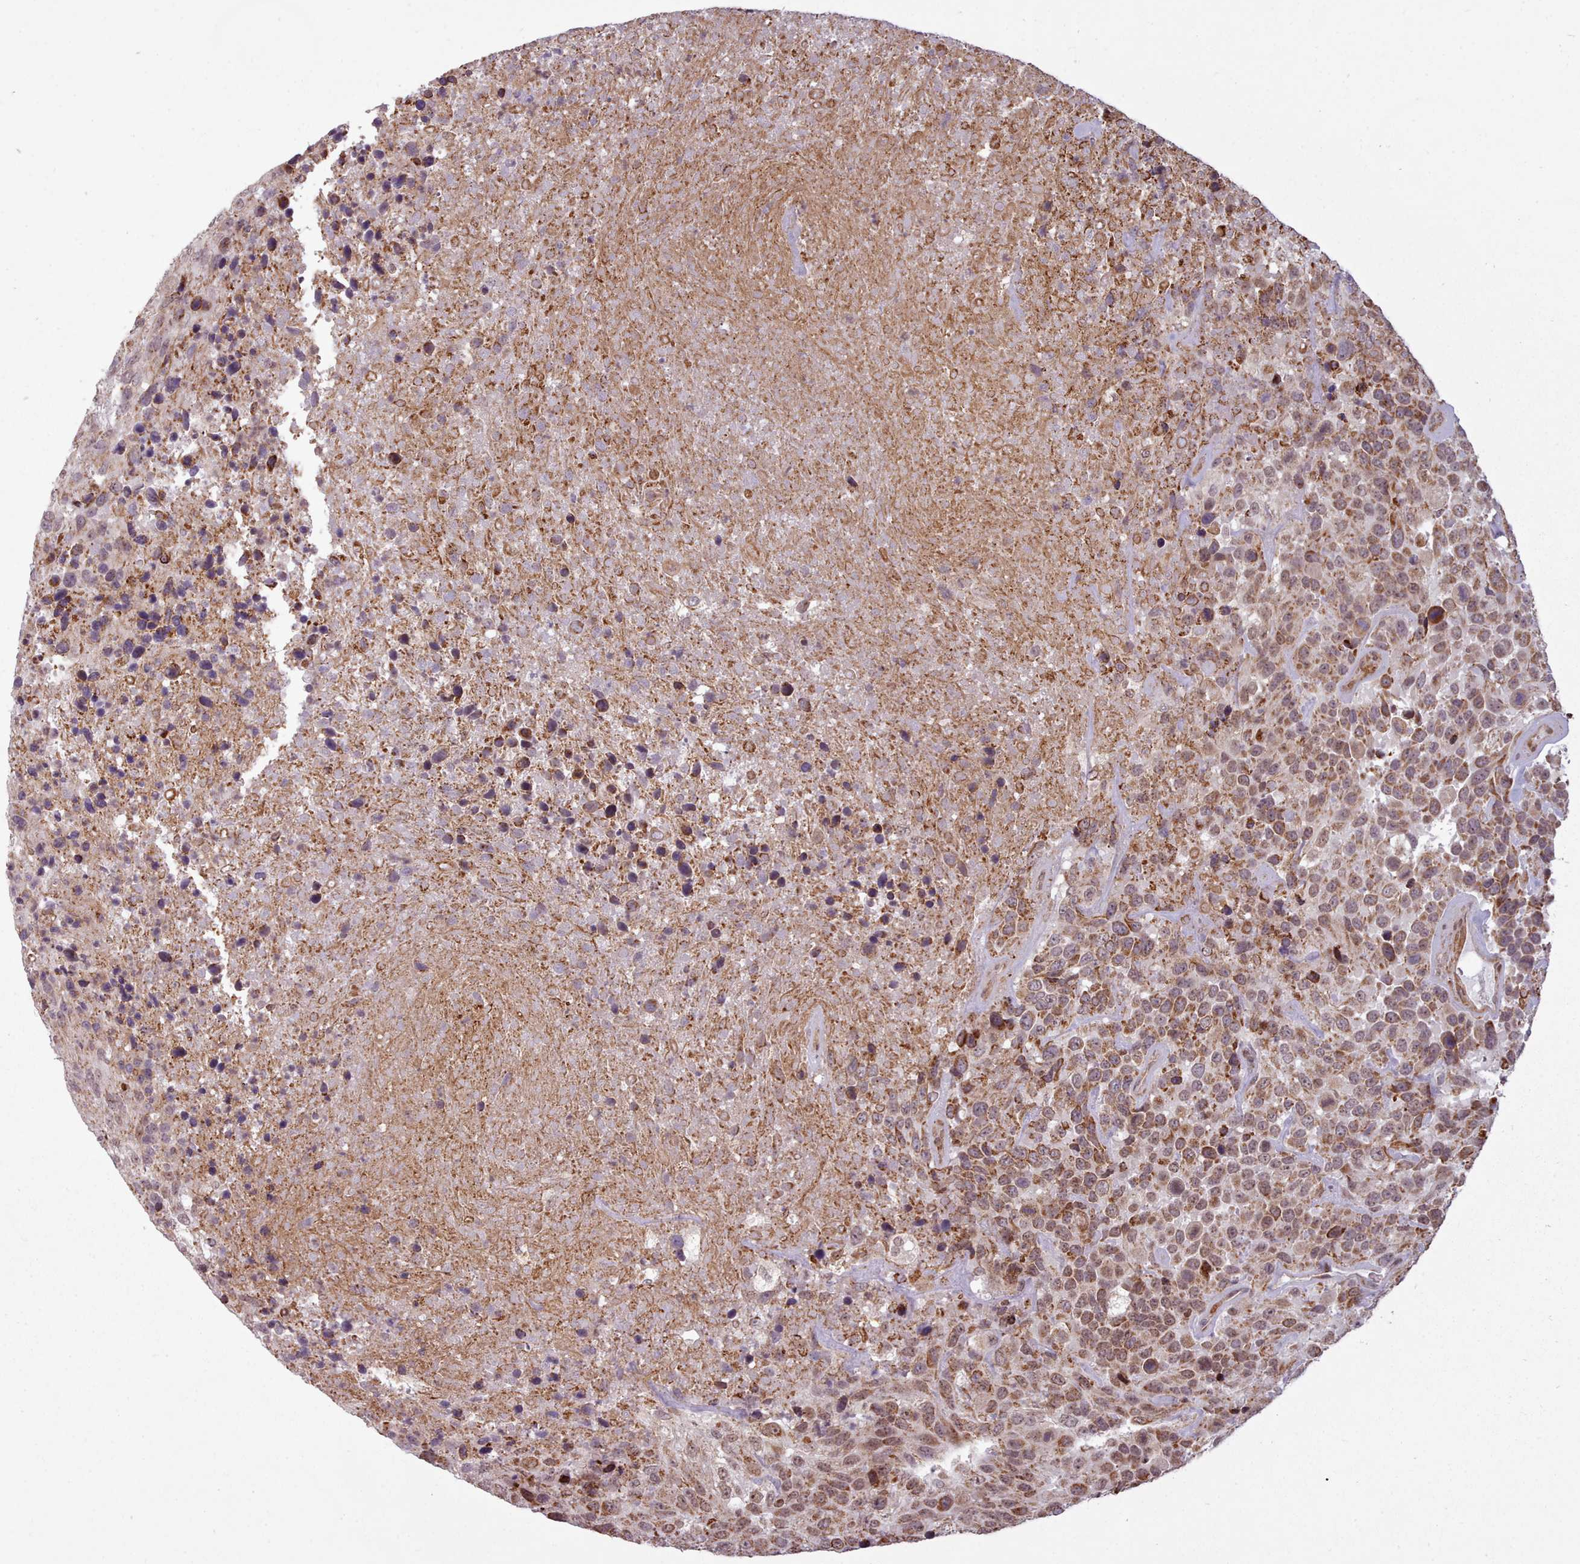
{"staining": {"intensity": "moderate", "quantity": ">75%", "location": "cytoplasmic/membranous"}, "tissue": "urothelial cancer", "cell_type": "Tumor cells", "image_type": "cancer", "snomed": [{"axis": "morphology", "description": "Urothelial carcinoma, High grade"}, {"axis": "topography", "description": "Urinary bladder"}], "caption": "Protein positivity by immunohistochemistry shows moderate cytoplasmic/membranous staining in about >75% of tumor cells in high-grade urothelial carcinoma.", "gene": "ZMYM4", "patient": {"sex": "female", "age": 70}}